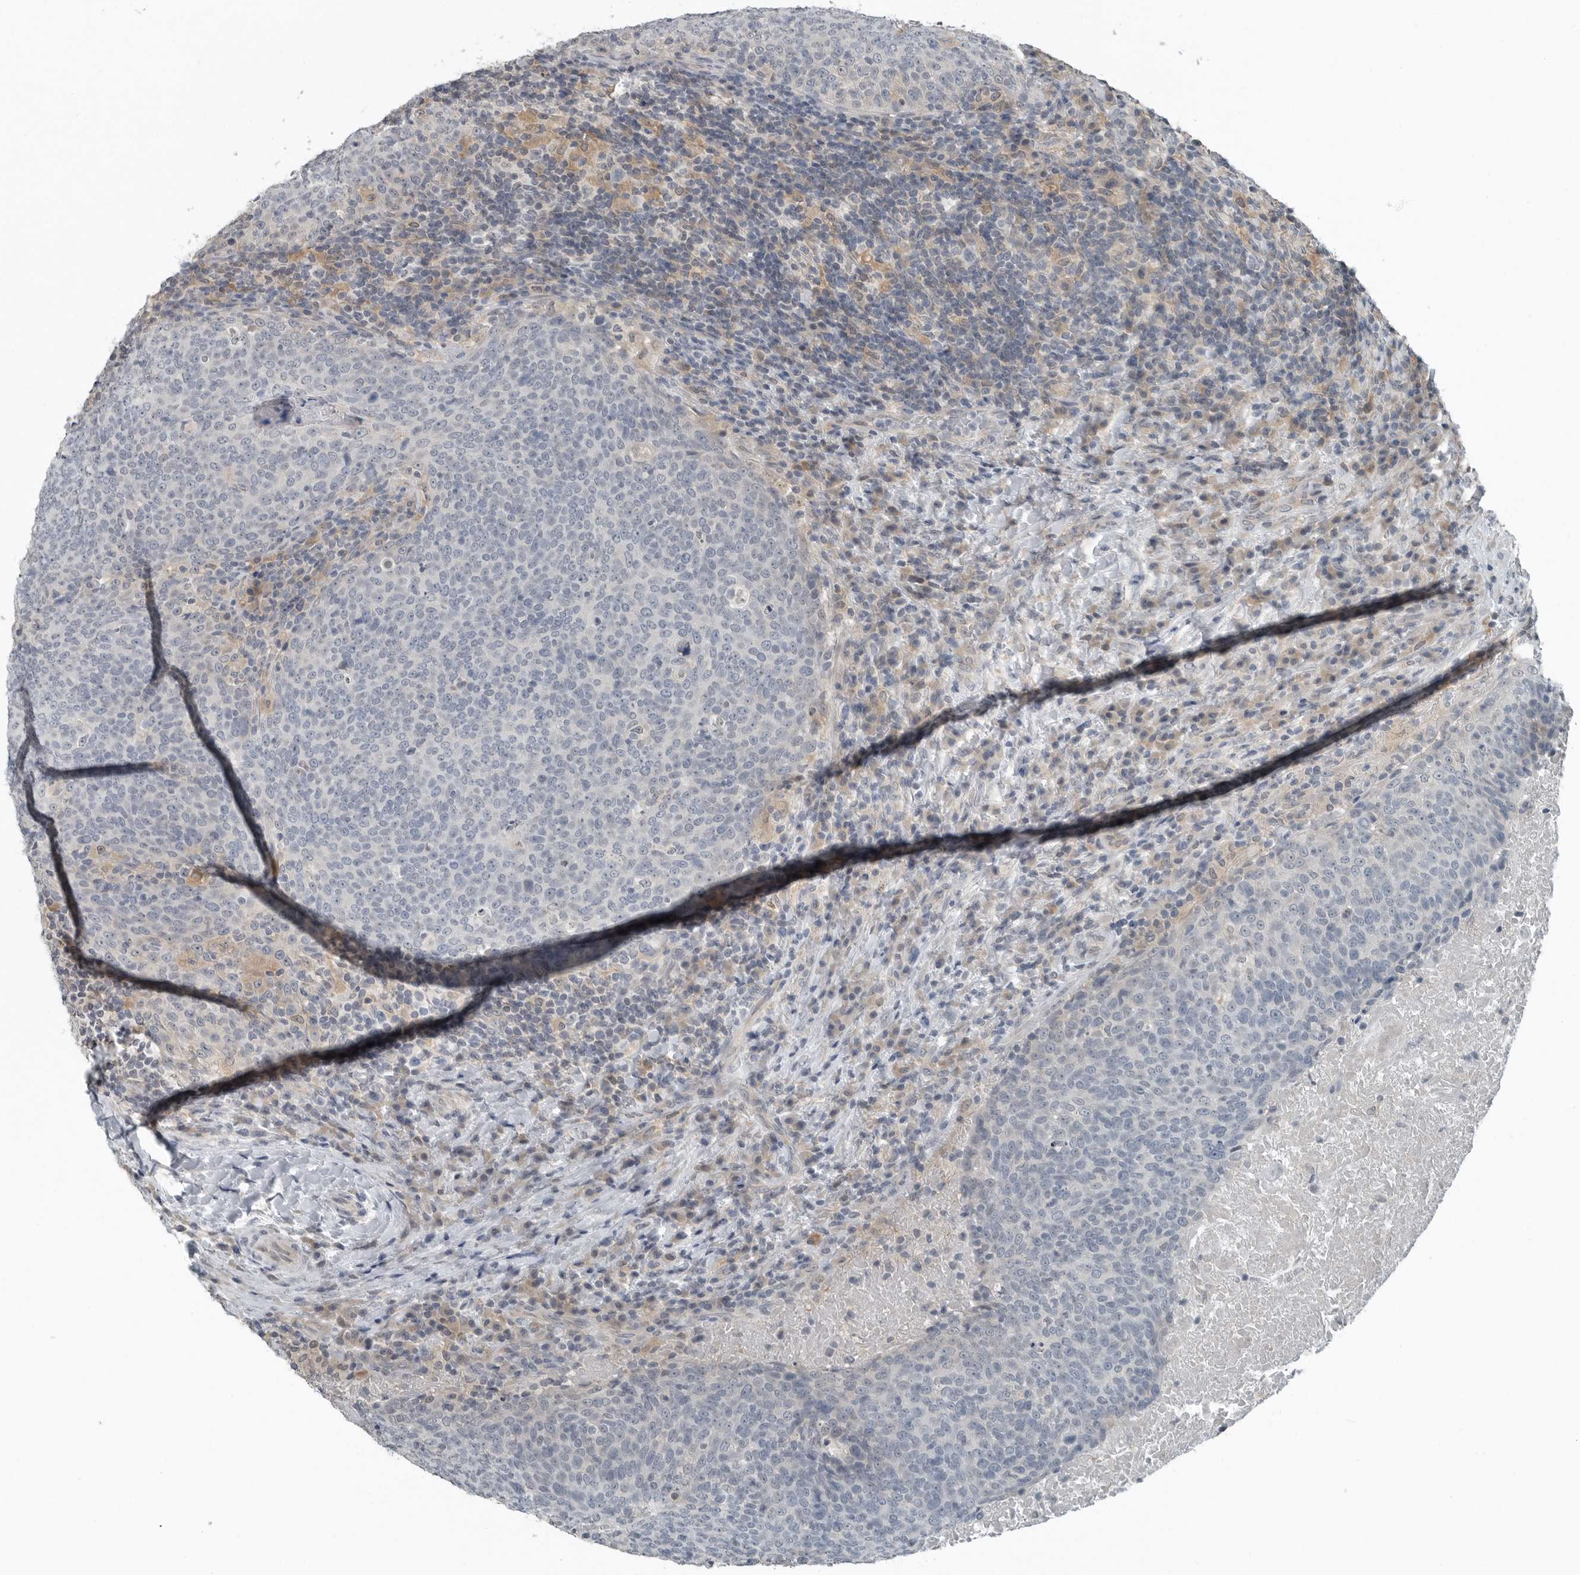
{"staining": {"intensity": "negative", "quantity": "none", "location": "none"}, "tissue": "head and neck cancer", "cell_type": "Tumor cells", "image_type": "cancer", "snomed": [{"axis": "morphology", "description": "Squamous cell carcinoma, NOS"}, {"axis": "morphology", "description": "Squamous cell carcinoma, metastatic, NOS"}, {"axis": "topography", "description": "Lymph node"}, {"axis": "topography", "description": "Head-Neck"}], "caption": "This is an immunohistochemistry histopathology image of human head and neck cancer (squamous cell carcinoma). There is no staining in tumor cells.", "gene": "KYAT1", "patient": {"sex": "male", "age": 62}}